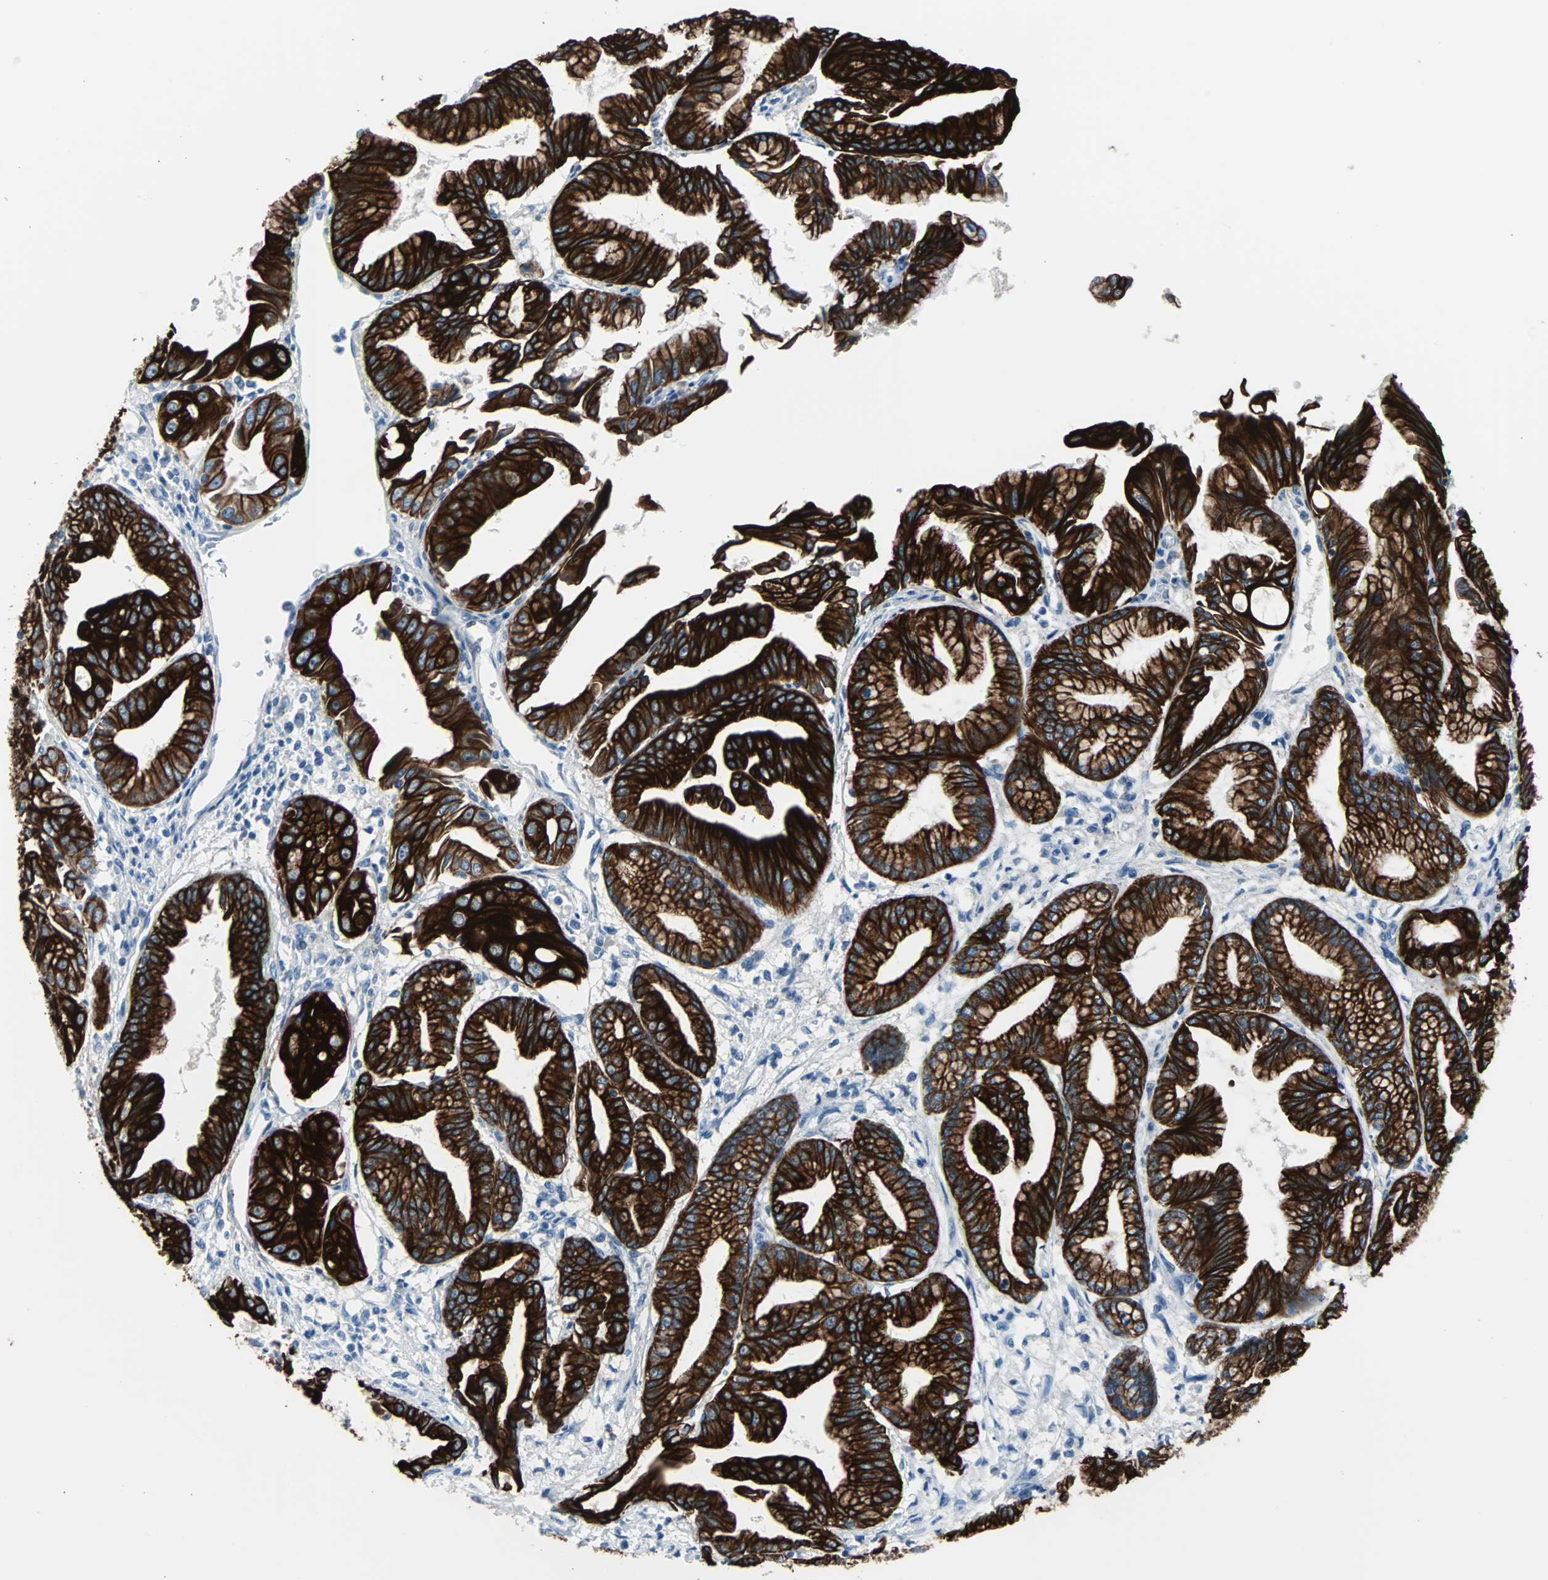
{"staining": {"intensity": "strong", "quantity": ">75%", "location": "cytoplasmic/membranous"}, "tissue": "pancreatic cancer", "cell_type": "Tumor cells", "image_type": "cancer", "snomed": [{"axis": "morphology", "description": "Adenocarcinoma, NOS"}, {"axis": "topography", "description": "Pancreas"}], "caption": "Human pancreatic adenocarcinoma stained with a brown dye displays strong cytoplasmic/membranous positive staining in approximately >75% of tumor cells.", "gene": "KRT7", "patient": {"sex": "female", "age": 64}}